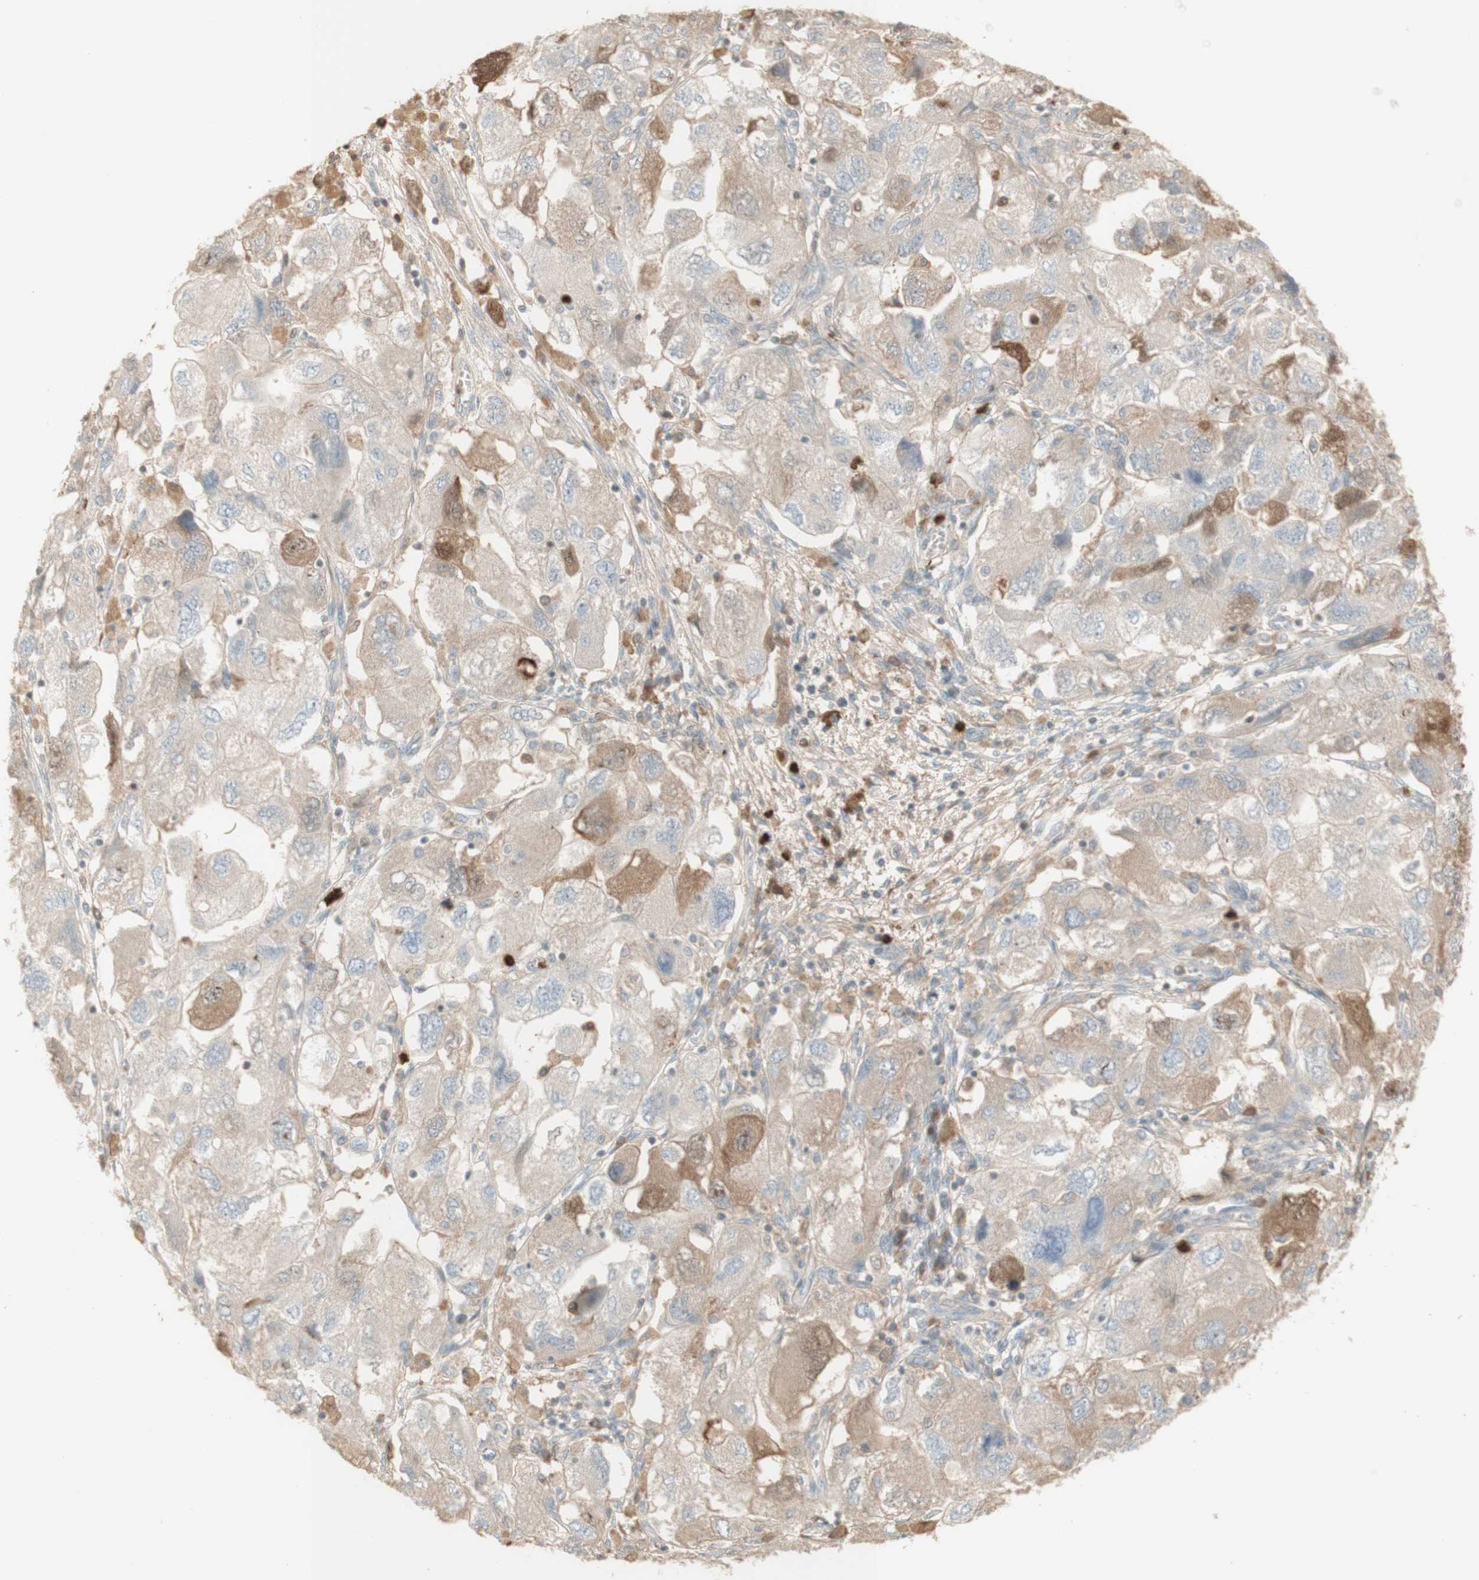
{"staining": {"intensity": "moderate", "quantity": "<25%", "location": "cytoplasmic/membranous"}, "tissue": "ovarian cancer", "cell_type": "Tumor cells", "image_type": "cancer", "snomed": [{"axis": "morphology", "description": "Carcinoma, NOS"}, {"axis": "morphology", "description": "Cystadenocarcinoma, serous, NOS"}, {"axis": "topography", "description": "Ovary"}], "caption": "IHC photomicrograph of human ovarian cancer (serous cystadenocarcinoma) stained for a protein (brown), which exhibits low levels of moderate cytoplasmic/membranous positivity in about <25% of tumor cells.", "gene": "NID1", "patient": {"sex": "female", "age": 69}}